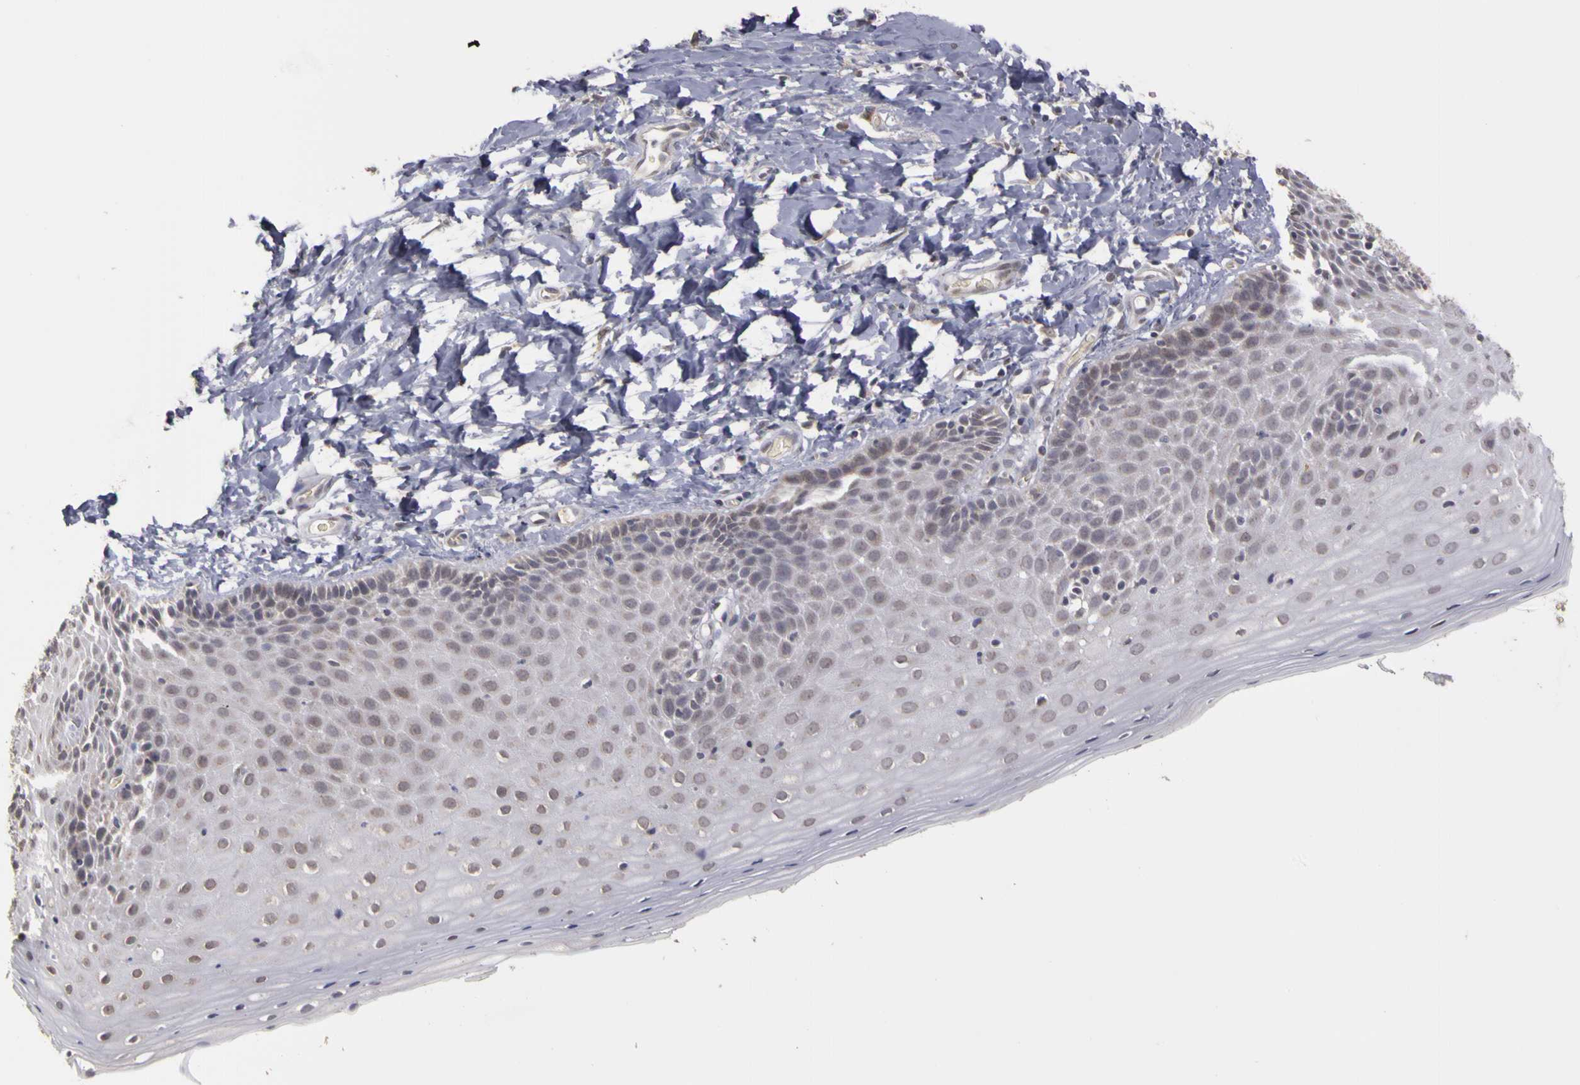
{"staining": {"intensity": "negative", "quantity": "none", "location": "none"}, "tissue": "cervix", "cell_type": "Glandular cells", "image_type": "normal", "snomed": [{"axis": "morphology", "description": "Normal tissue, NOS"}, {"axis": "topography", "description": "Cervix"}], "caption": "IHC of normal human cervix exhibits no expression in glandular cells.", "gene": "FRMD7", "patient": {"sex": "female", "age": 53}}